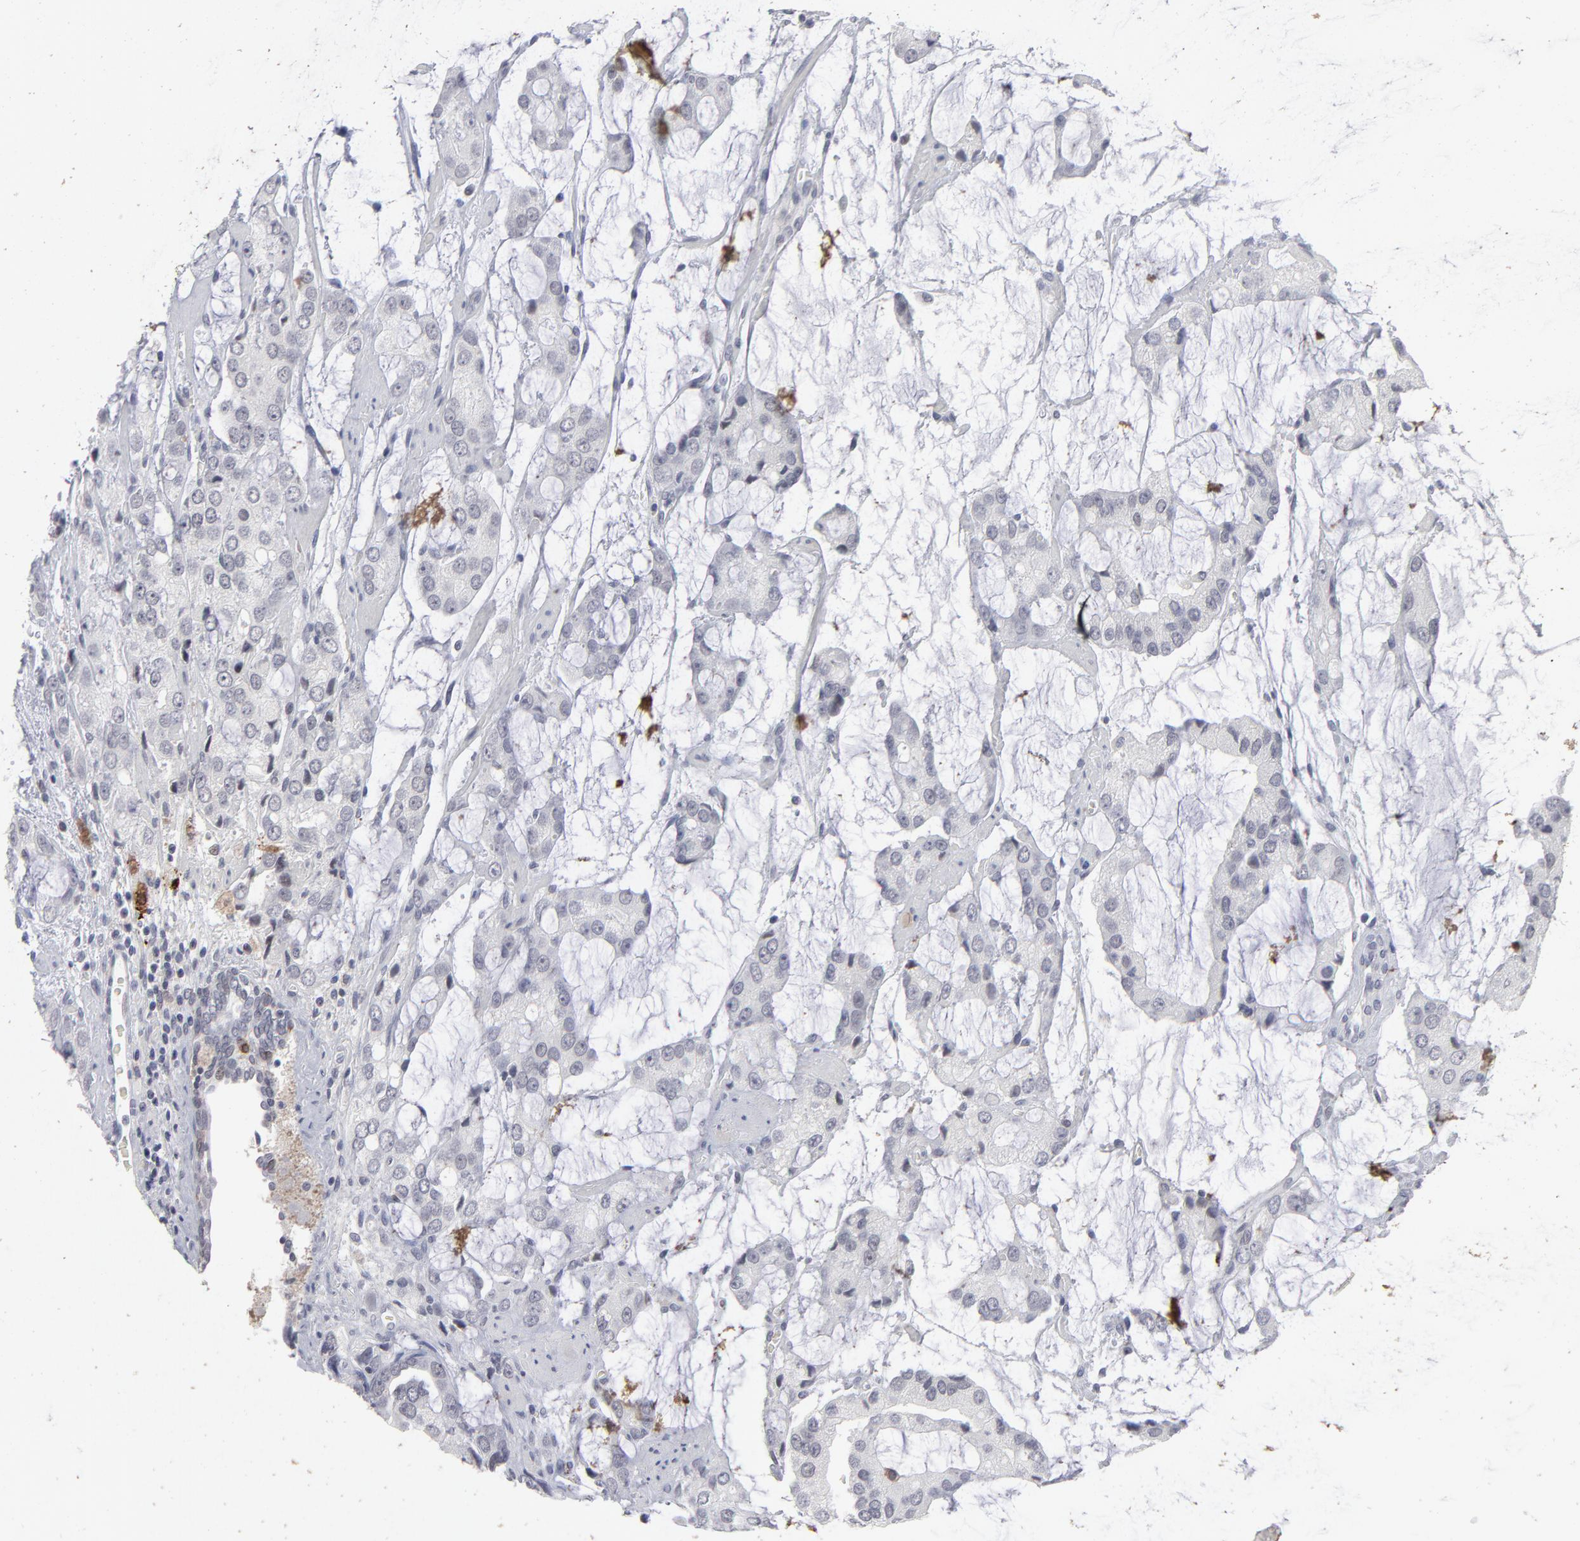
{"staining": {"intensity": "negative", "quantity": "none", "location": "none"}, "tissue": "prostate cancer", "cell_type": "Tumor cells", "image_type": "cancer", "snomed": [{"axis": "morphology", "description": "Adenocarcinoma, High grade"}, {"axis": "topography", "description": "Prostate"}], "caption": "A high-resolution image shows immunohistochemistry staining of high-grade adenocarcinoma (prostate), which displays no significant expression in tumor cells.", "gene": "CCR2", "patient": {"sex": "male", "age": 67}}